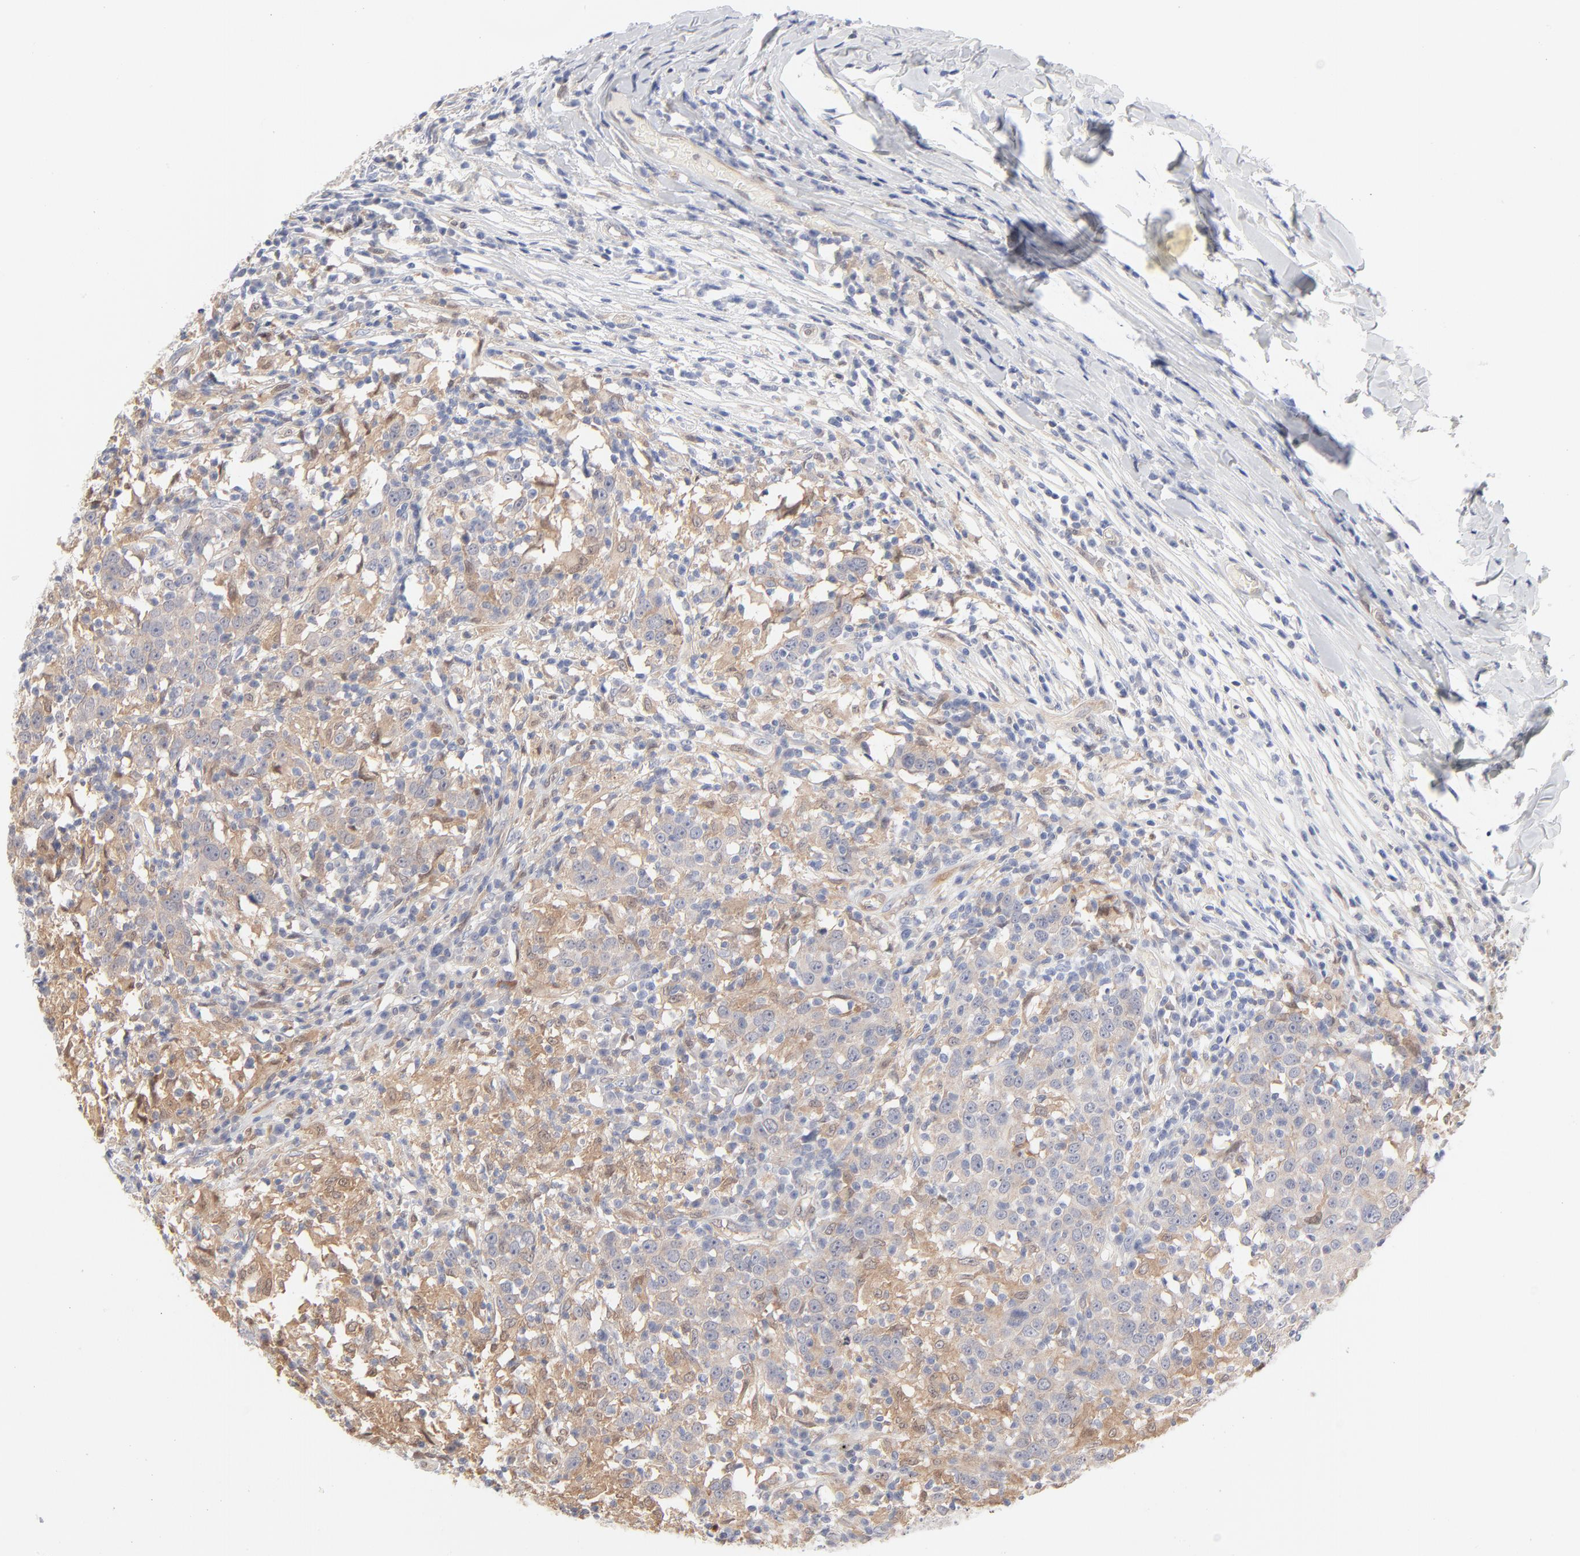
{"staining": {"intensity": "moderate", "quantity": ">75%", "location": "cytoplasmic/membranous"}, "tissue": "head and neck cancer", "cell_type": "Tumor cells", "image_type": "cancer", "snomed": [{"axis": "morphology", "description": "Adenocarcinoma, NOS"}, {"axis": "topography", "description": "Salivary gland"}, {"axis": "topography", "description": "Head-Neck"}], "caption": "Head and neck cancer stained for a protein shows moderate cytoplasmic/membranous positivity in tumor cells.", "gene": "ARRB1", "patient": {"sex": "female", "age": 65}}